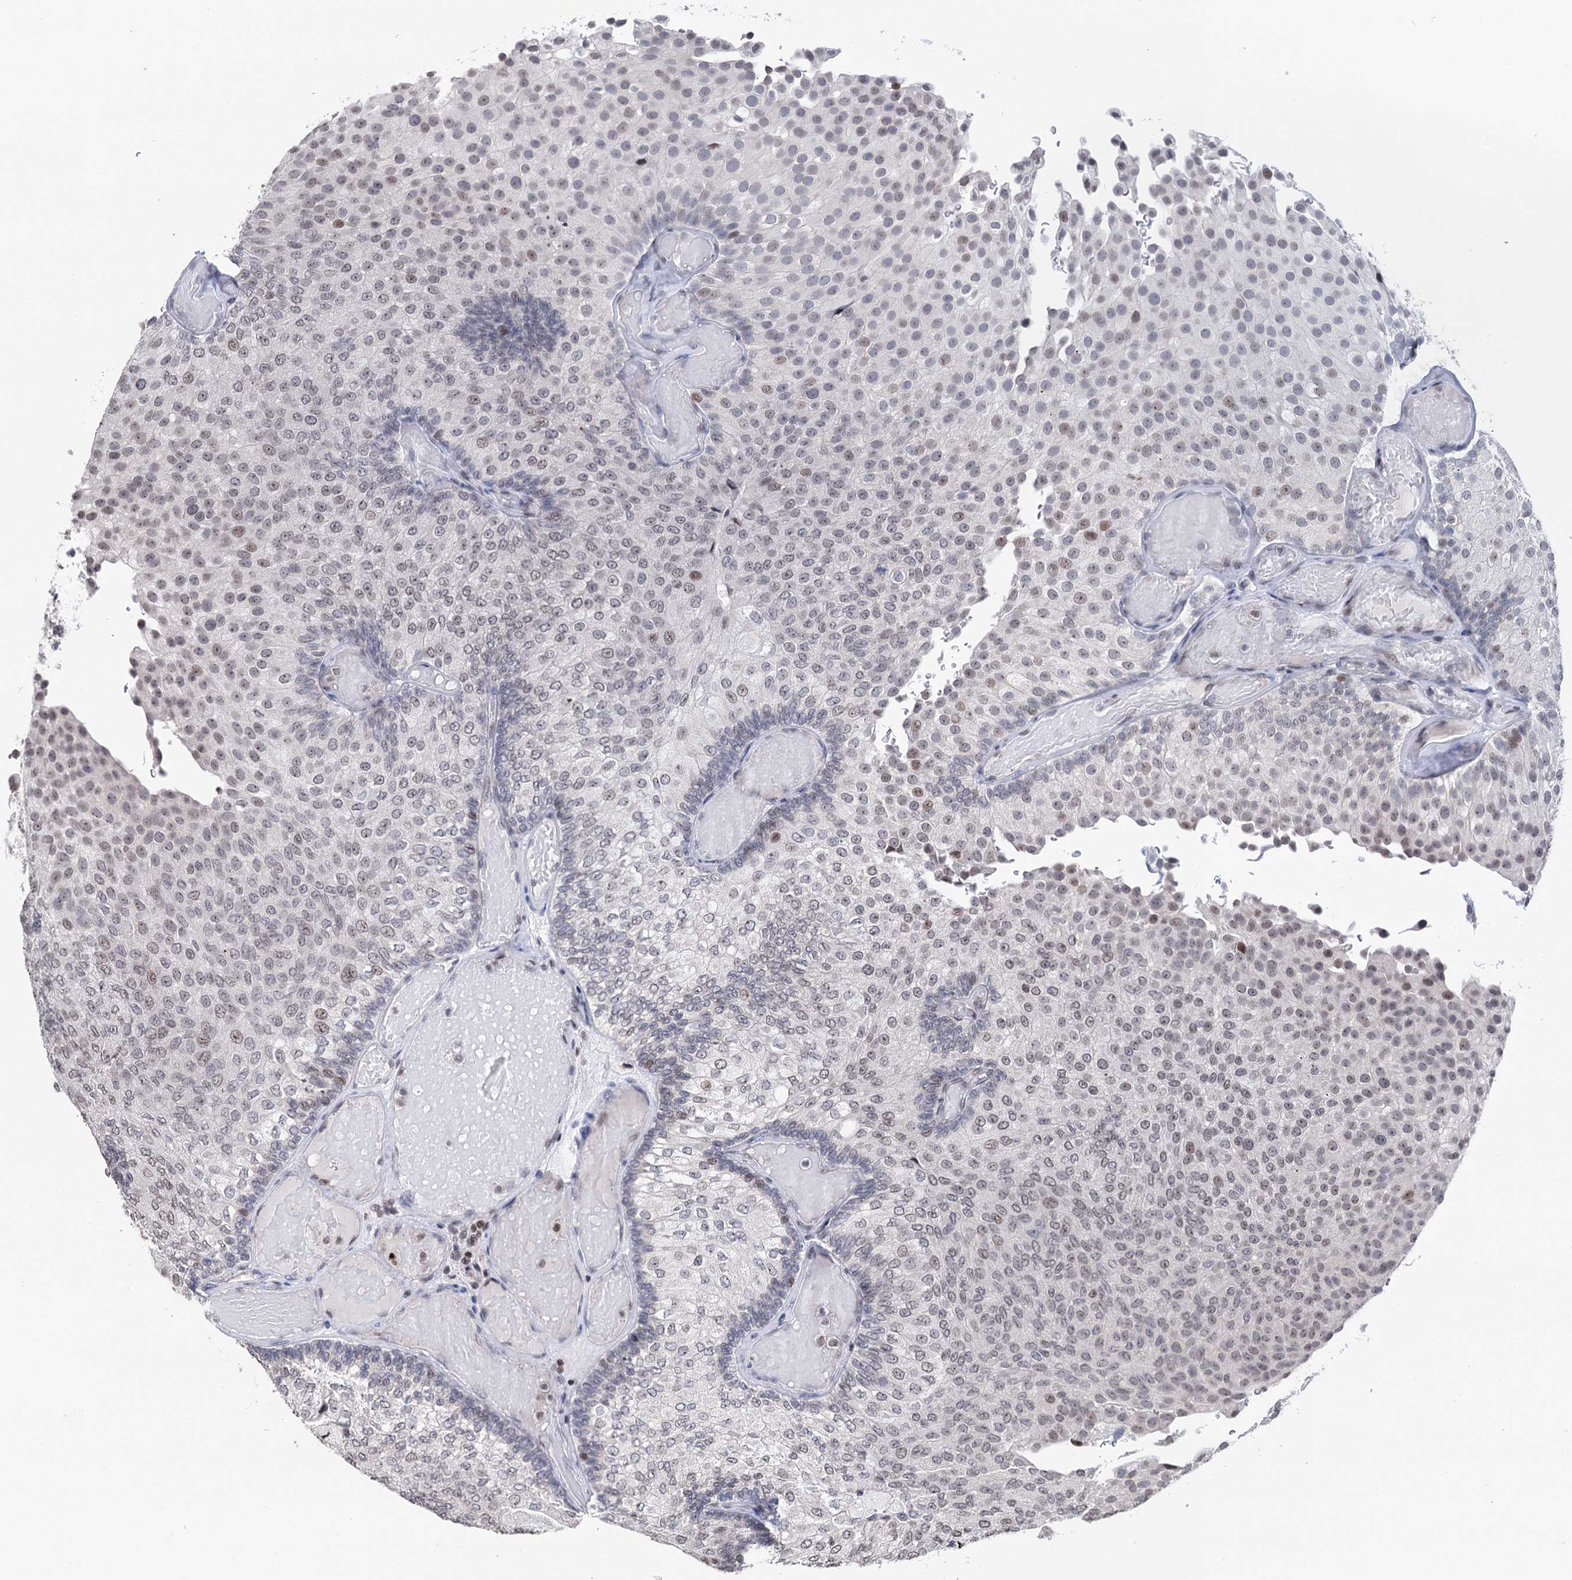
{"staining": {"intensity": "weak", "quantity": "25%-75%", "location": "nuclear"}, "tissue": "urothelial cancer", "cell_type": "Tumor cells", "image_type": "cancer", "snomed": [{"axis": "morphology", "description": "Urothelial carcinoma, Low grade"}, {"axis": "topography", "description": "Urinary bladder"}], "caption": "Human urothelial cancer stained with a protein marker demonstrates weak staining in tumor cells.", "gene": "CCDC77", "patient": {"sex": "male", "age": 78}}